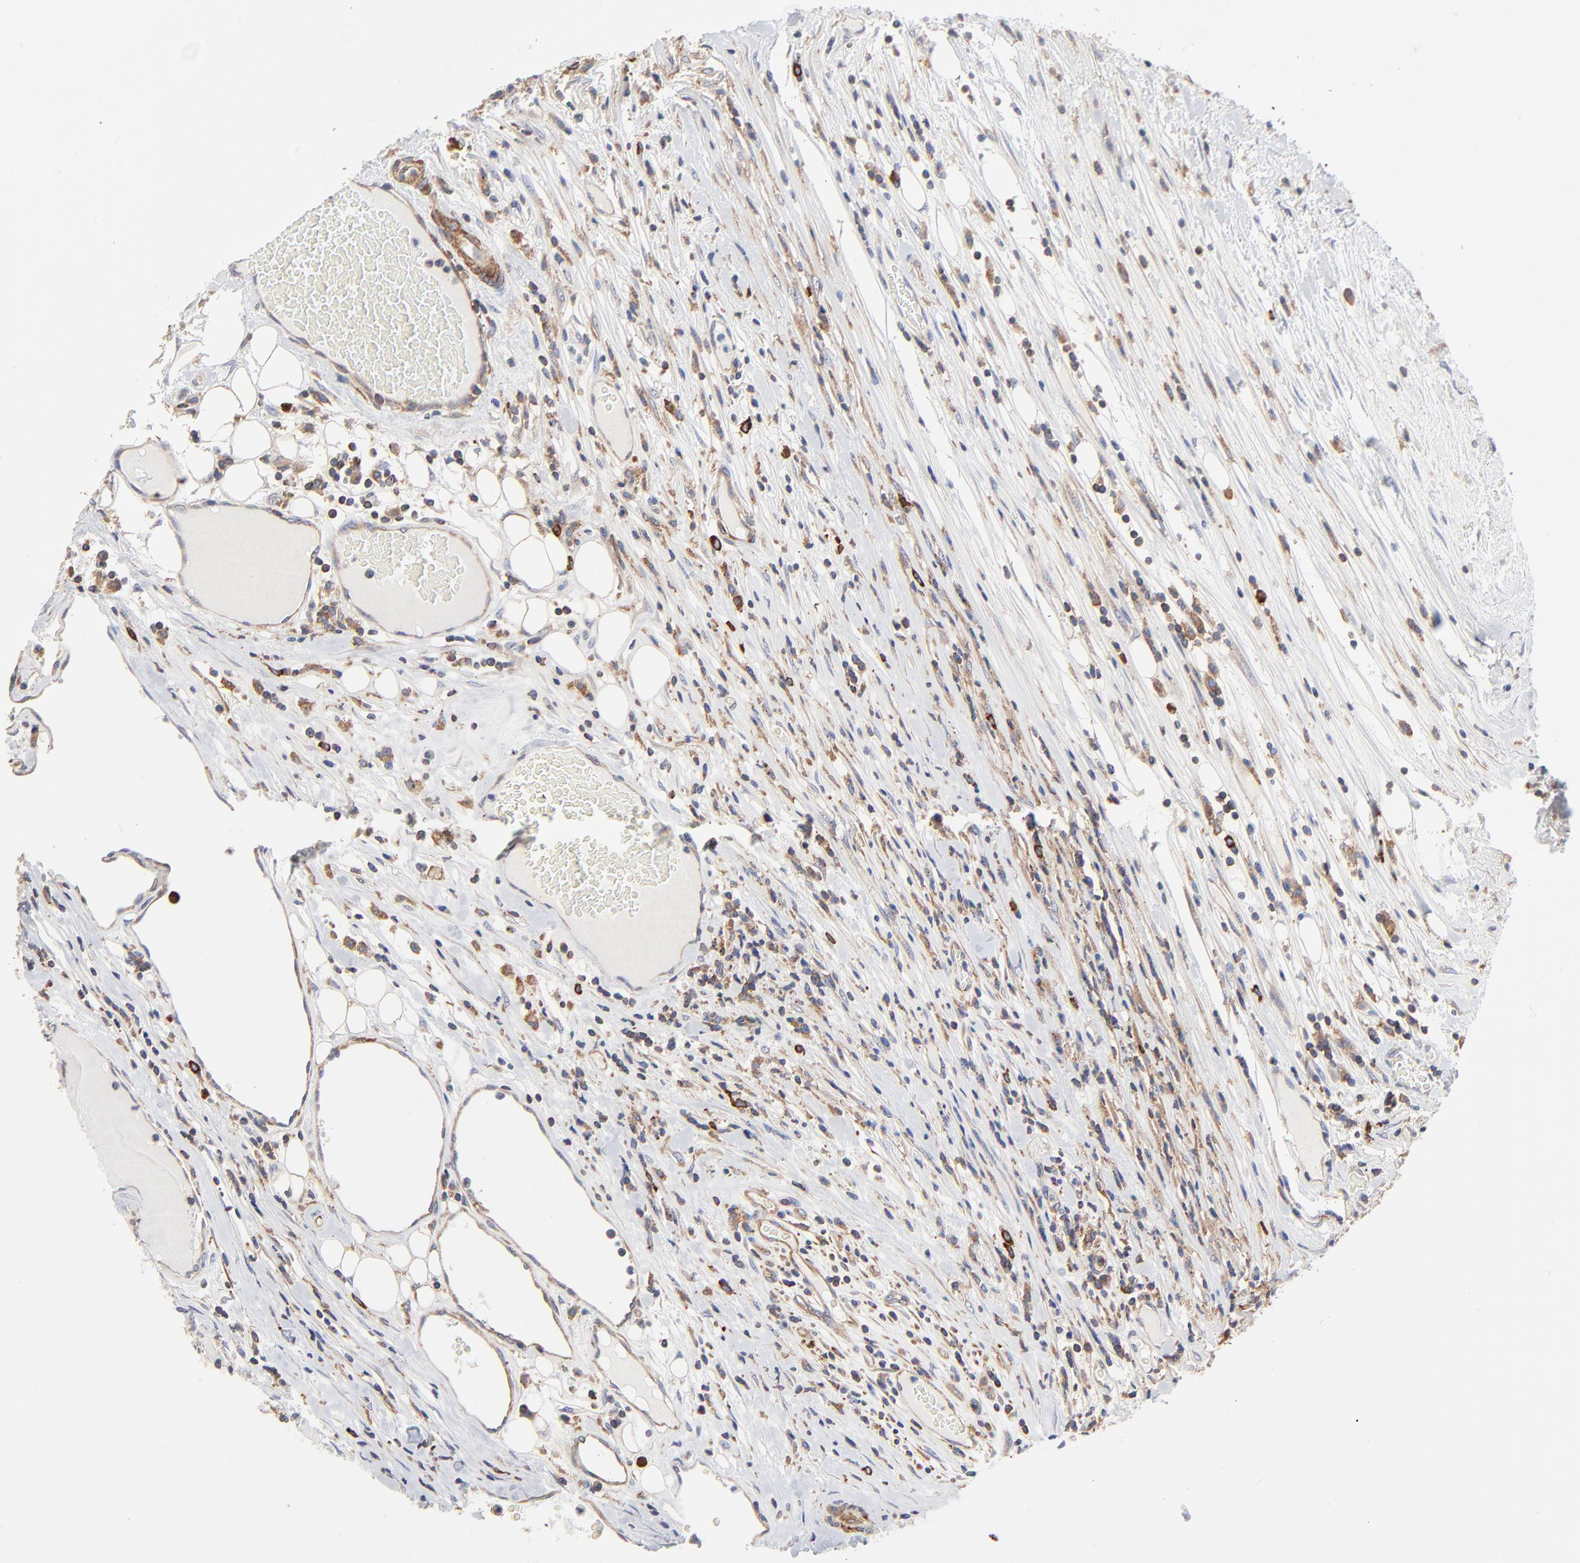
{"staining": {"intensity": "moderate", "quantity": ">75%", "location": "cytoplasmic/membranous"}, "tissue": "colorectal cancer", "cell_type": "Tumor cells", "image_type": "cancer", "snomed": [{"axis": "morphology", "description": "Adenocarcinoma, NOS"}, {"axis": "topography", "description": "Colon"}], "caption": "About >75% of tumor cells in human colorectal cancer (adenocarcinoma) demonstrate moderate cytoplasmic/membranous protein staining as visualized by brown immunohistochemical staining.", "gene": "CD2AP", "patient": {"sex": "female", "age": 53}}